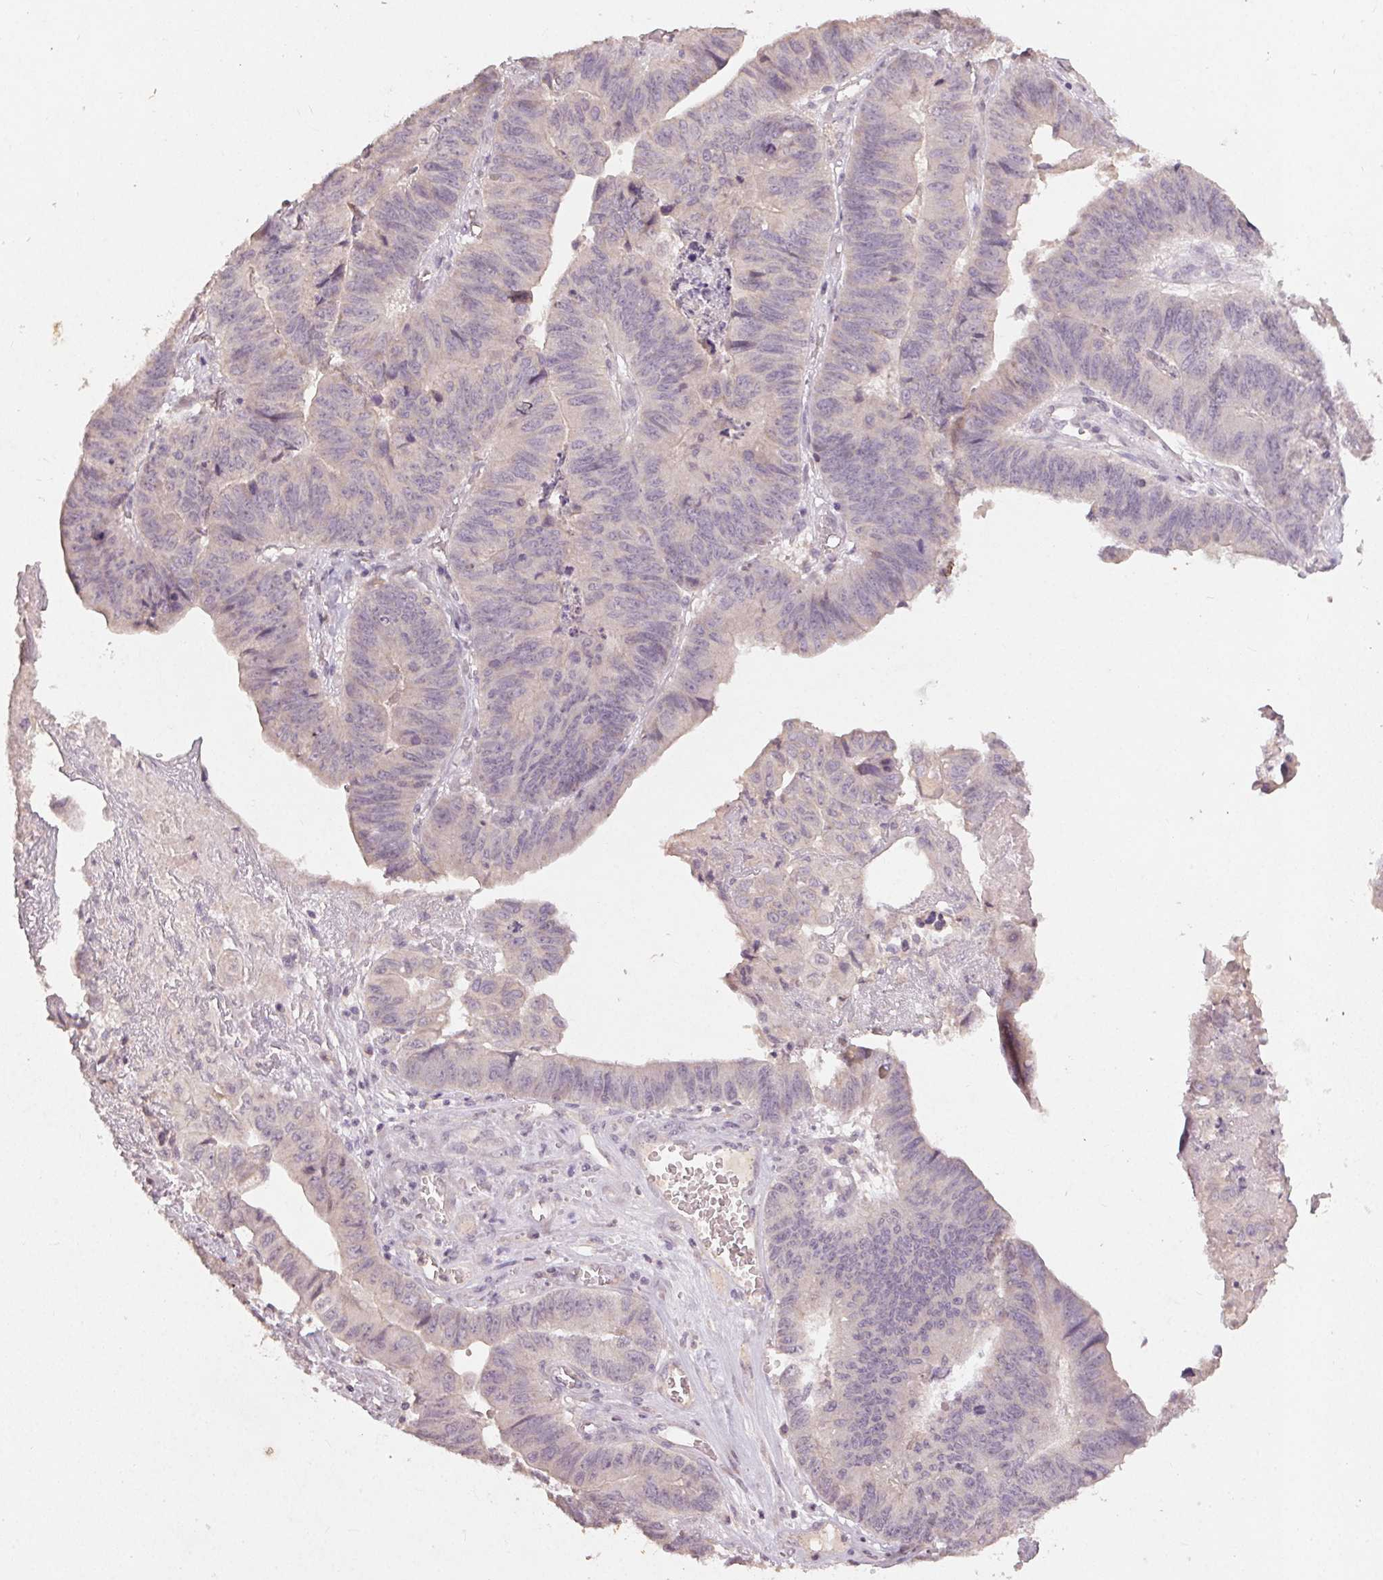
{"staining": {"intensity": "negative", "quantity": "none", "location": "none"}, "tissue": "stomach cancer", "cell_type": "Tumor cells", "image_type": "cancer", "snomed": [{"axis": "morphology", "description": "Adenocarcinoma, NOS"}, {"axis": "topography", "description": "Stomach, lower"}], "caption": "Immunohistochemistry (IHC) of human stomach cancer (adenocarcinoma) demonstrates no expression in tumor cells.", "gene": "KLRC3", "patient": {"sex": "male", "age": 77}}